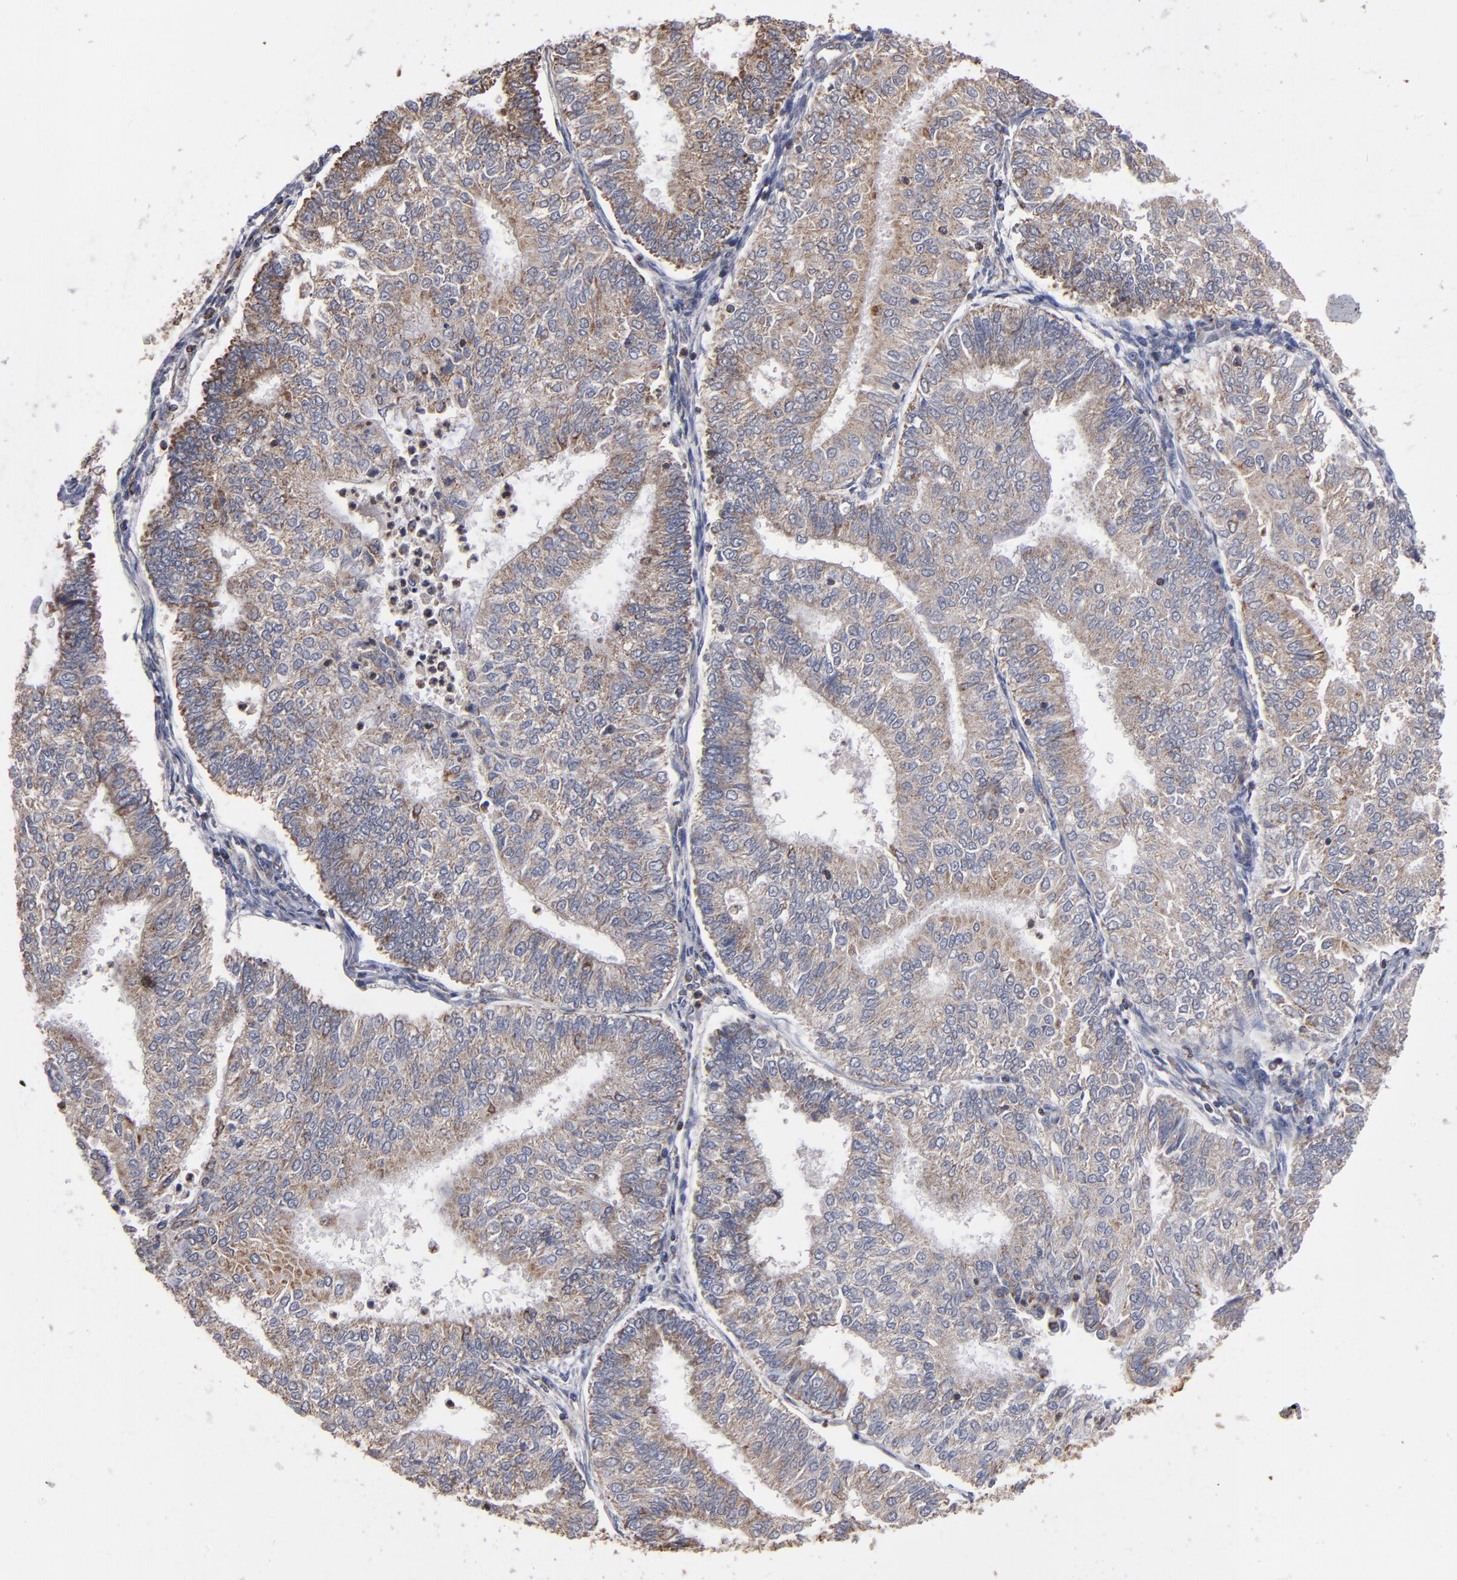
{"staining": {"intensity": "weak", "quantity": ">75%", "location": "cytoplasmic/membranous"}, "tissue": "endometrial cancer", "cell_type": "Tumor cells", "image_type": "cancer", "snomed": [{"axis": "morphology", "description": "Adenocarcinoma, NOS"}, {"axis": "topography", "description": "Endometrium"}], "caption": "DAB (3,3'-diaminobenzidine) immunohistochemical staining of adenocarcinoma (endometrial) reveals weak cytoplasmic/membranous protein staining in approximately >75% of tumor cells. Immunohistochemistry (ihc) stains the protein of interest in brown and the nuclei are stained blue.", "gene": "MIPOL1", "patient": {"sex": "female", "age": 59}}